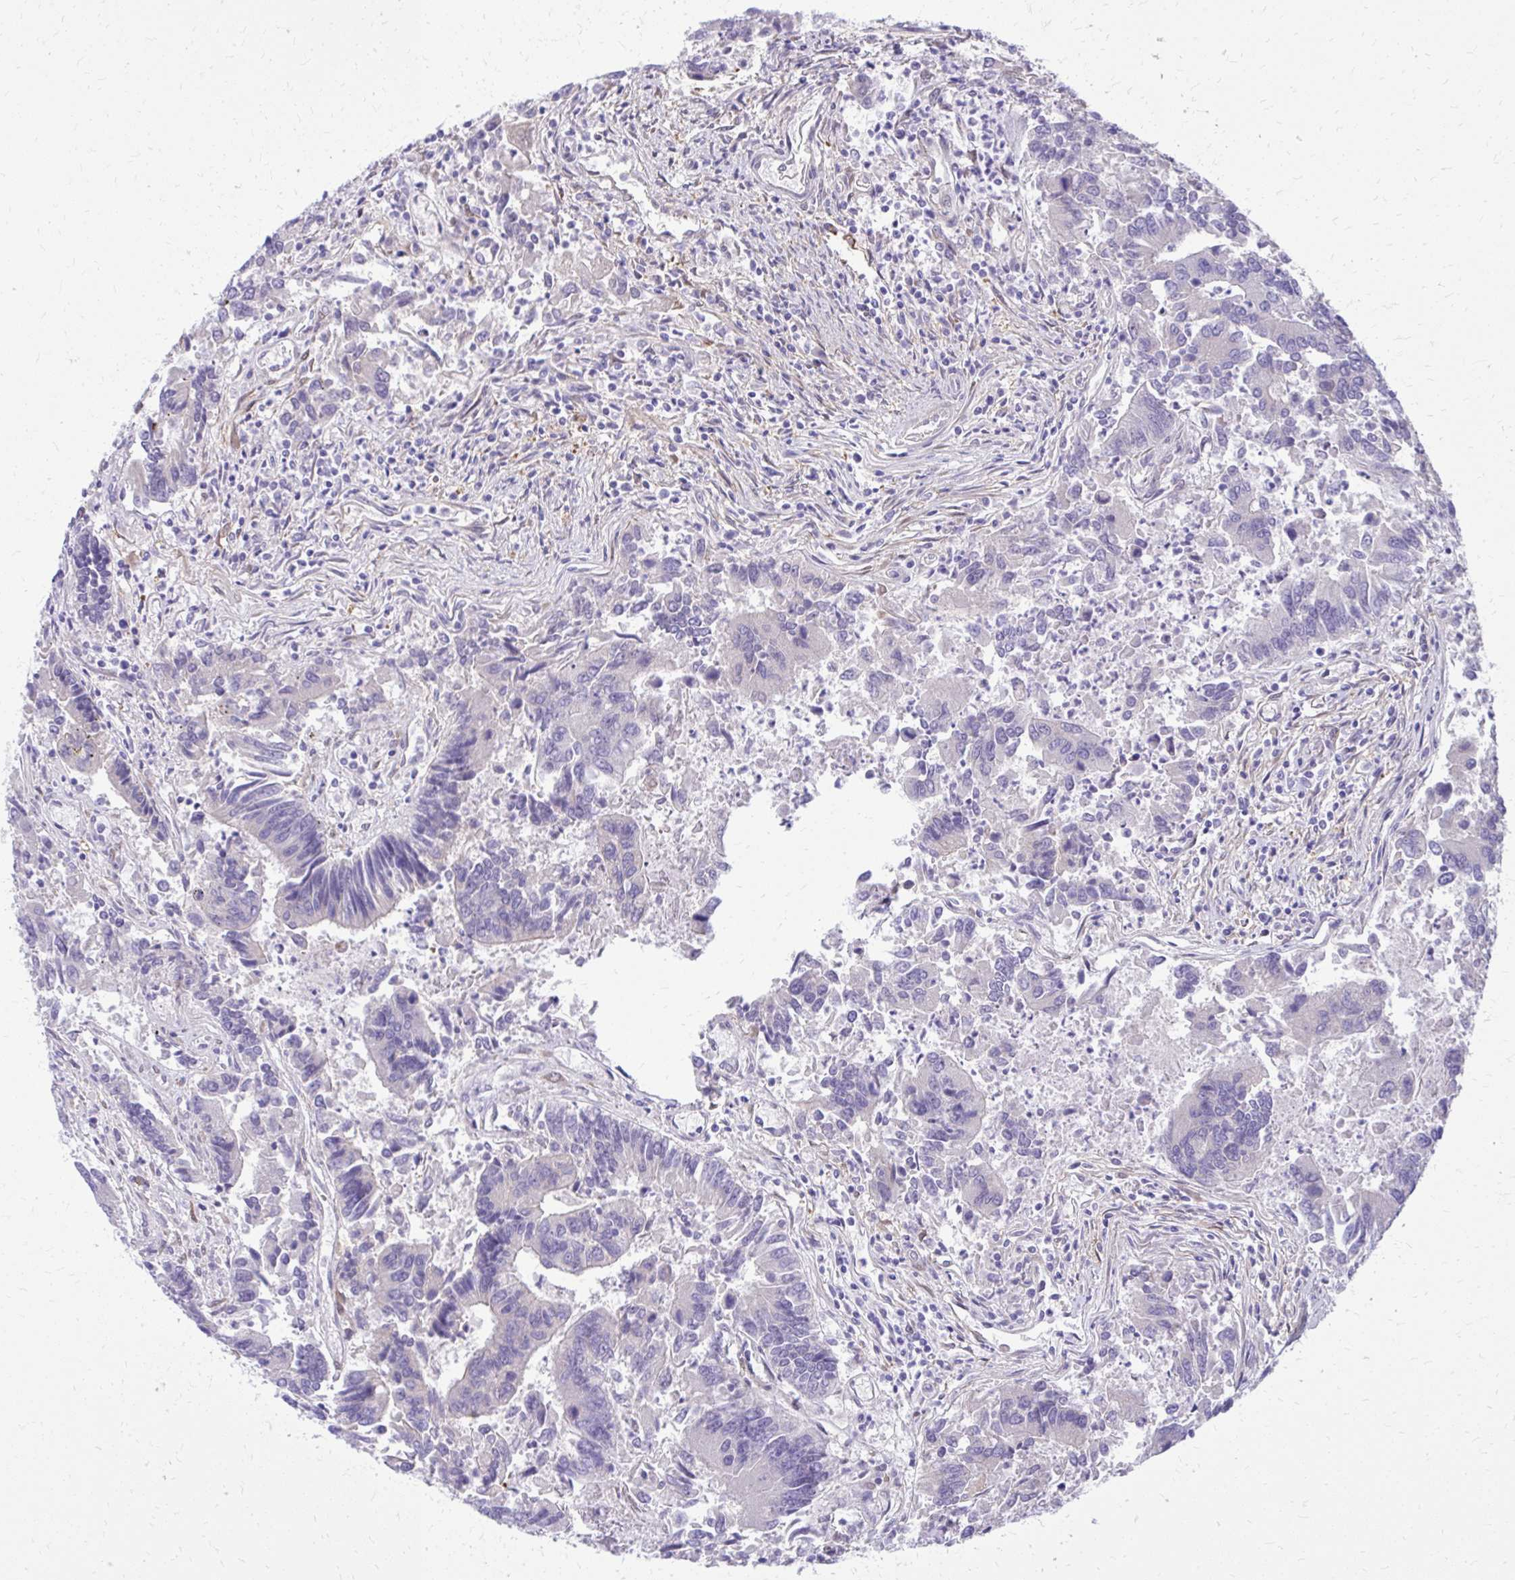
{"staining": {"intensity": "weak", "quantity": "<25%", "location": "cytoplasmic/membranous"}, "tissue": "colorectal cancer", "cell_type": "Tumor cells", "image_type": "cancer", "snomed": [{"axis": "morphology", "description": "Adenocarcinoma, NOS"}, {"axis": "topography", "description": "Colon"}], "caption": "High magnification brightfield microscopy of colorectal cancer stained with DAB (brown) and counterstained with hematoxylin (blue): tumor cells show no significant staining.", "gene": "NNMT", "patient": {"sex": "female", "age": 67}}